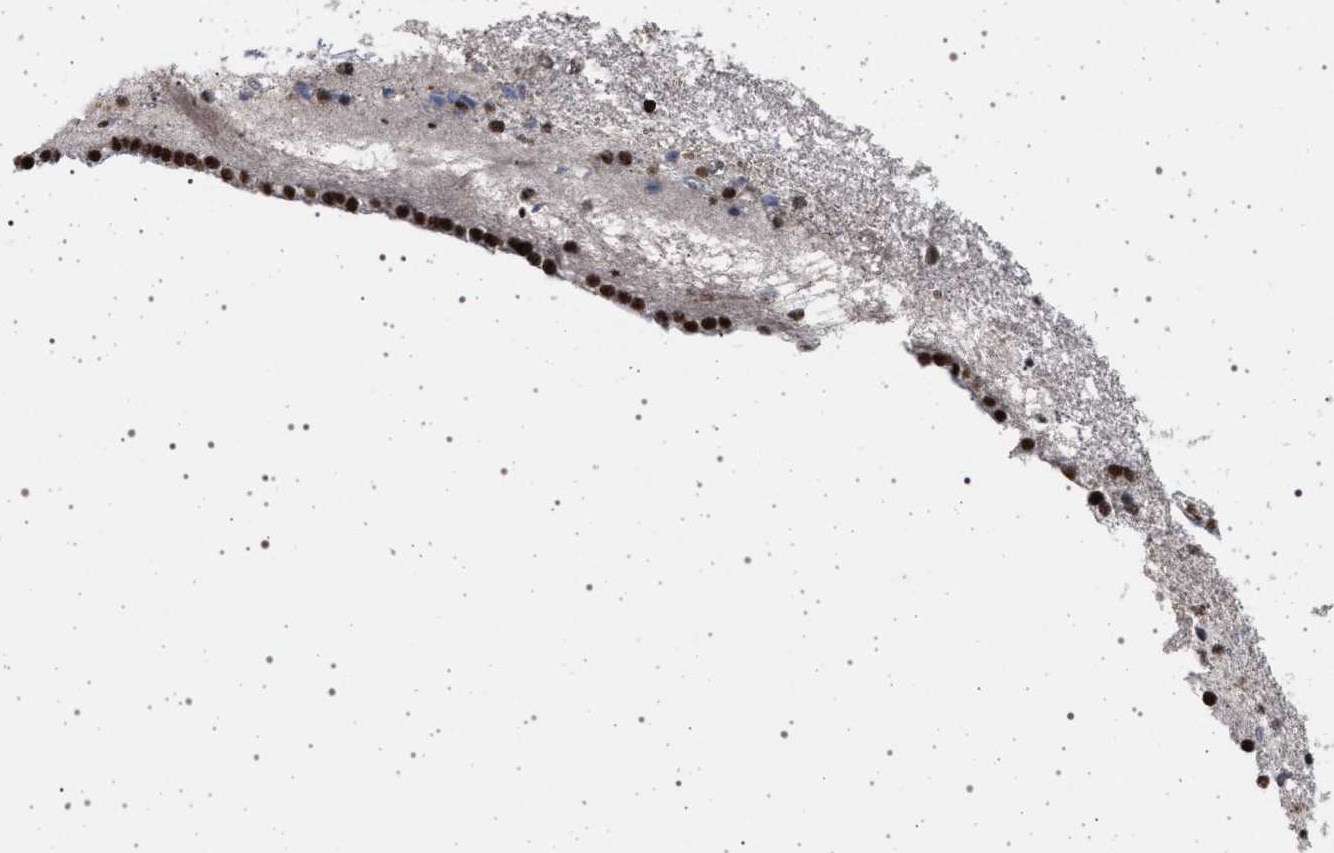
{"staining": {"intensity": "strong", "quantity": "<25%", "location": "nuclear"}, "tissue": "caudate", "cell_type": "Glial cells", "image_type": "normal", "snomed": [{"axis": "morphology", "description": "Normal tissue, NOS"}, {"axis": "topography", "description": "Lateral ventricle wall"}], "caption": "The photomicrograph demonstrates staining of benign caudate, revealing strong nuclear protein expression (brown color) within glial cells. The protein is shown in brown color, while the nuclei are stained blue.", "gene": "PHF12", "patient": {"sex": "male", "age": 45}}